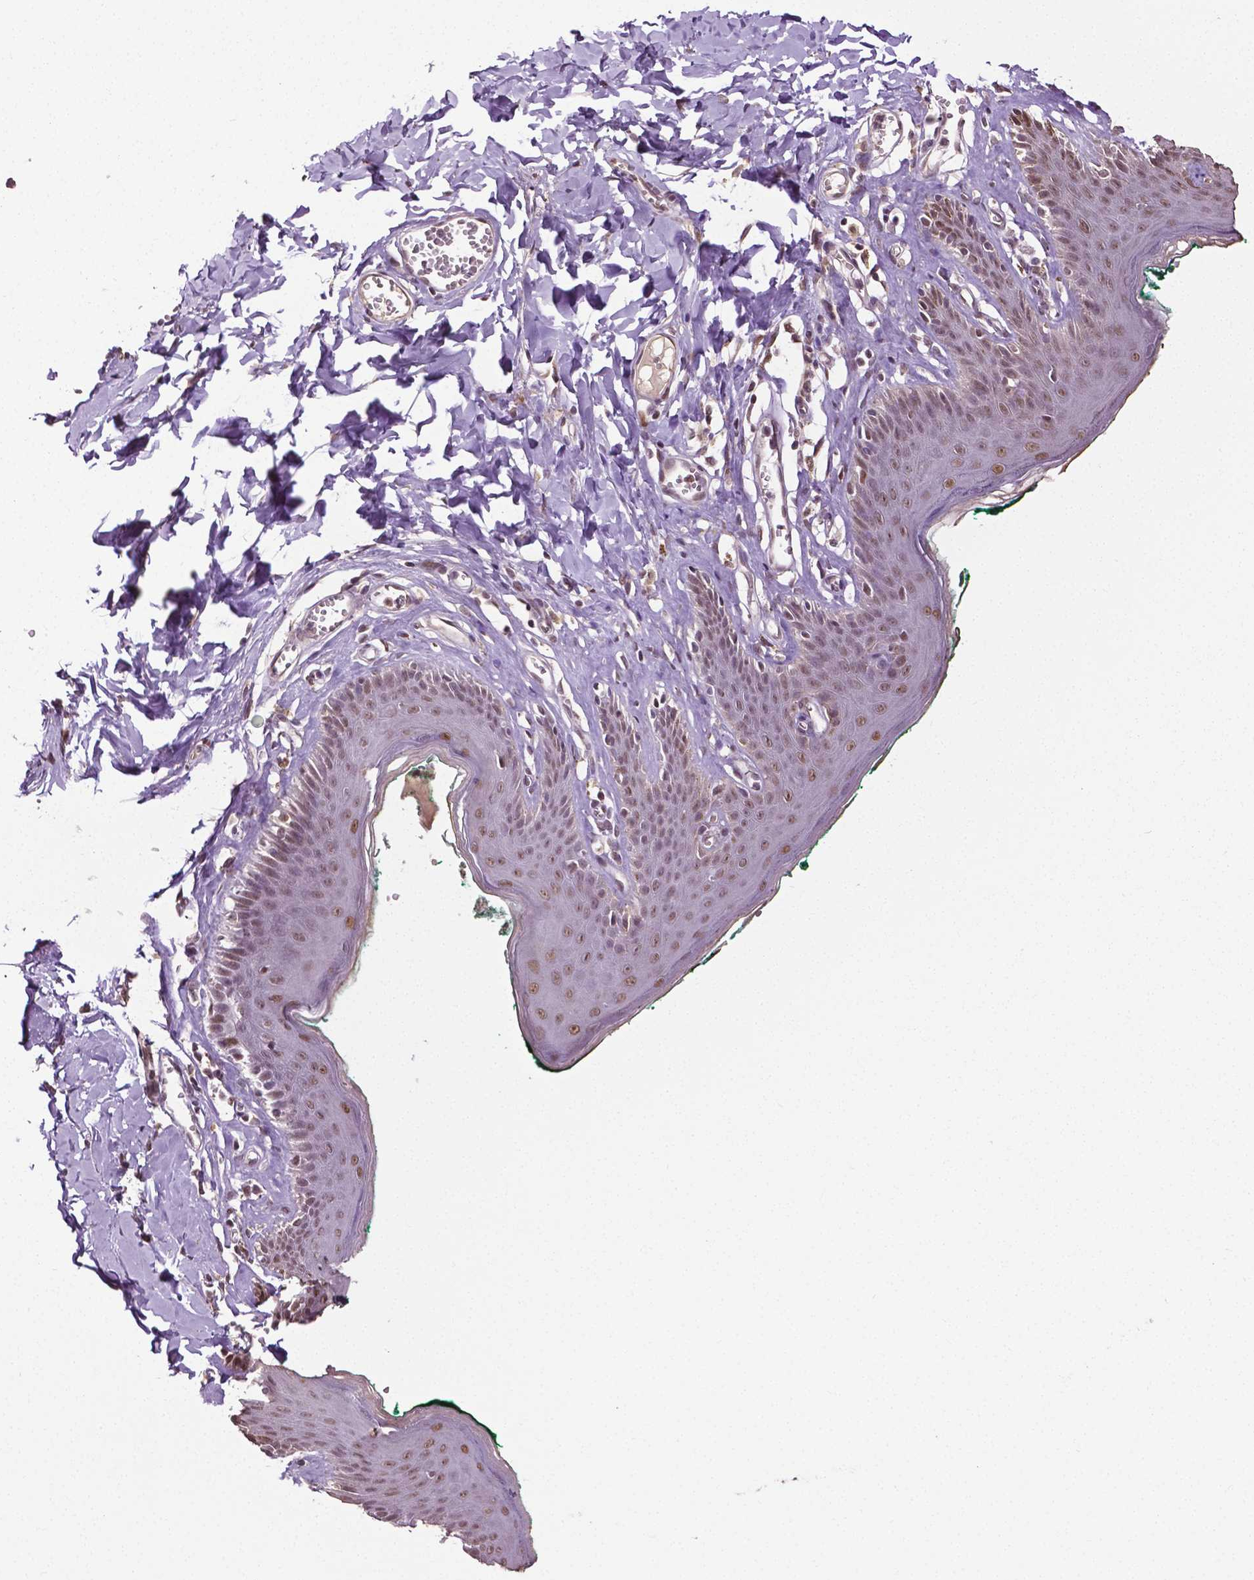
{"staining": {"intensity": "moderate", "quantity": "25%-75%", "location": "nuclear"}, "tissue": "skin", "cell_type": "Epidermal cells", "image_type": "normal", "snomed": [{"axis": "morphology", "description": "Normal tissue, NOS"}, {"axis": "topography", "description": "Vulva"}, {"axis": "topography", "description": "Peripheral nerve tissue"}], "caption": "Immunohistochemistry of benign human skin reveals medium levels of moderate nuclear expression in about 25%-75% of epidermal cells.", "gene": "DLX5", "patient": {"sex": "female", "age": 66}}